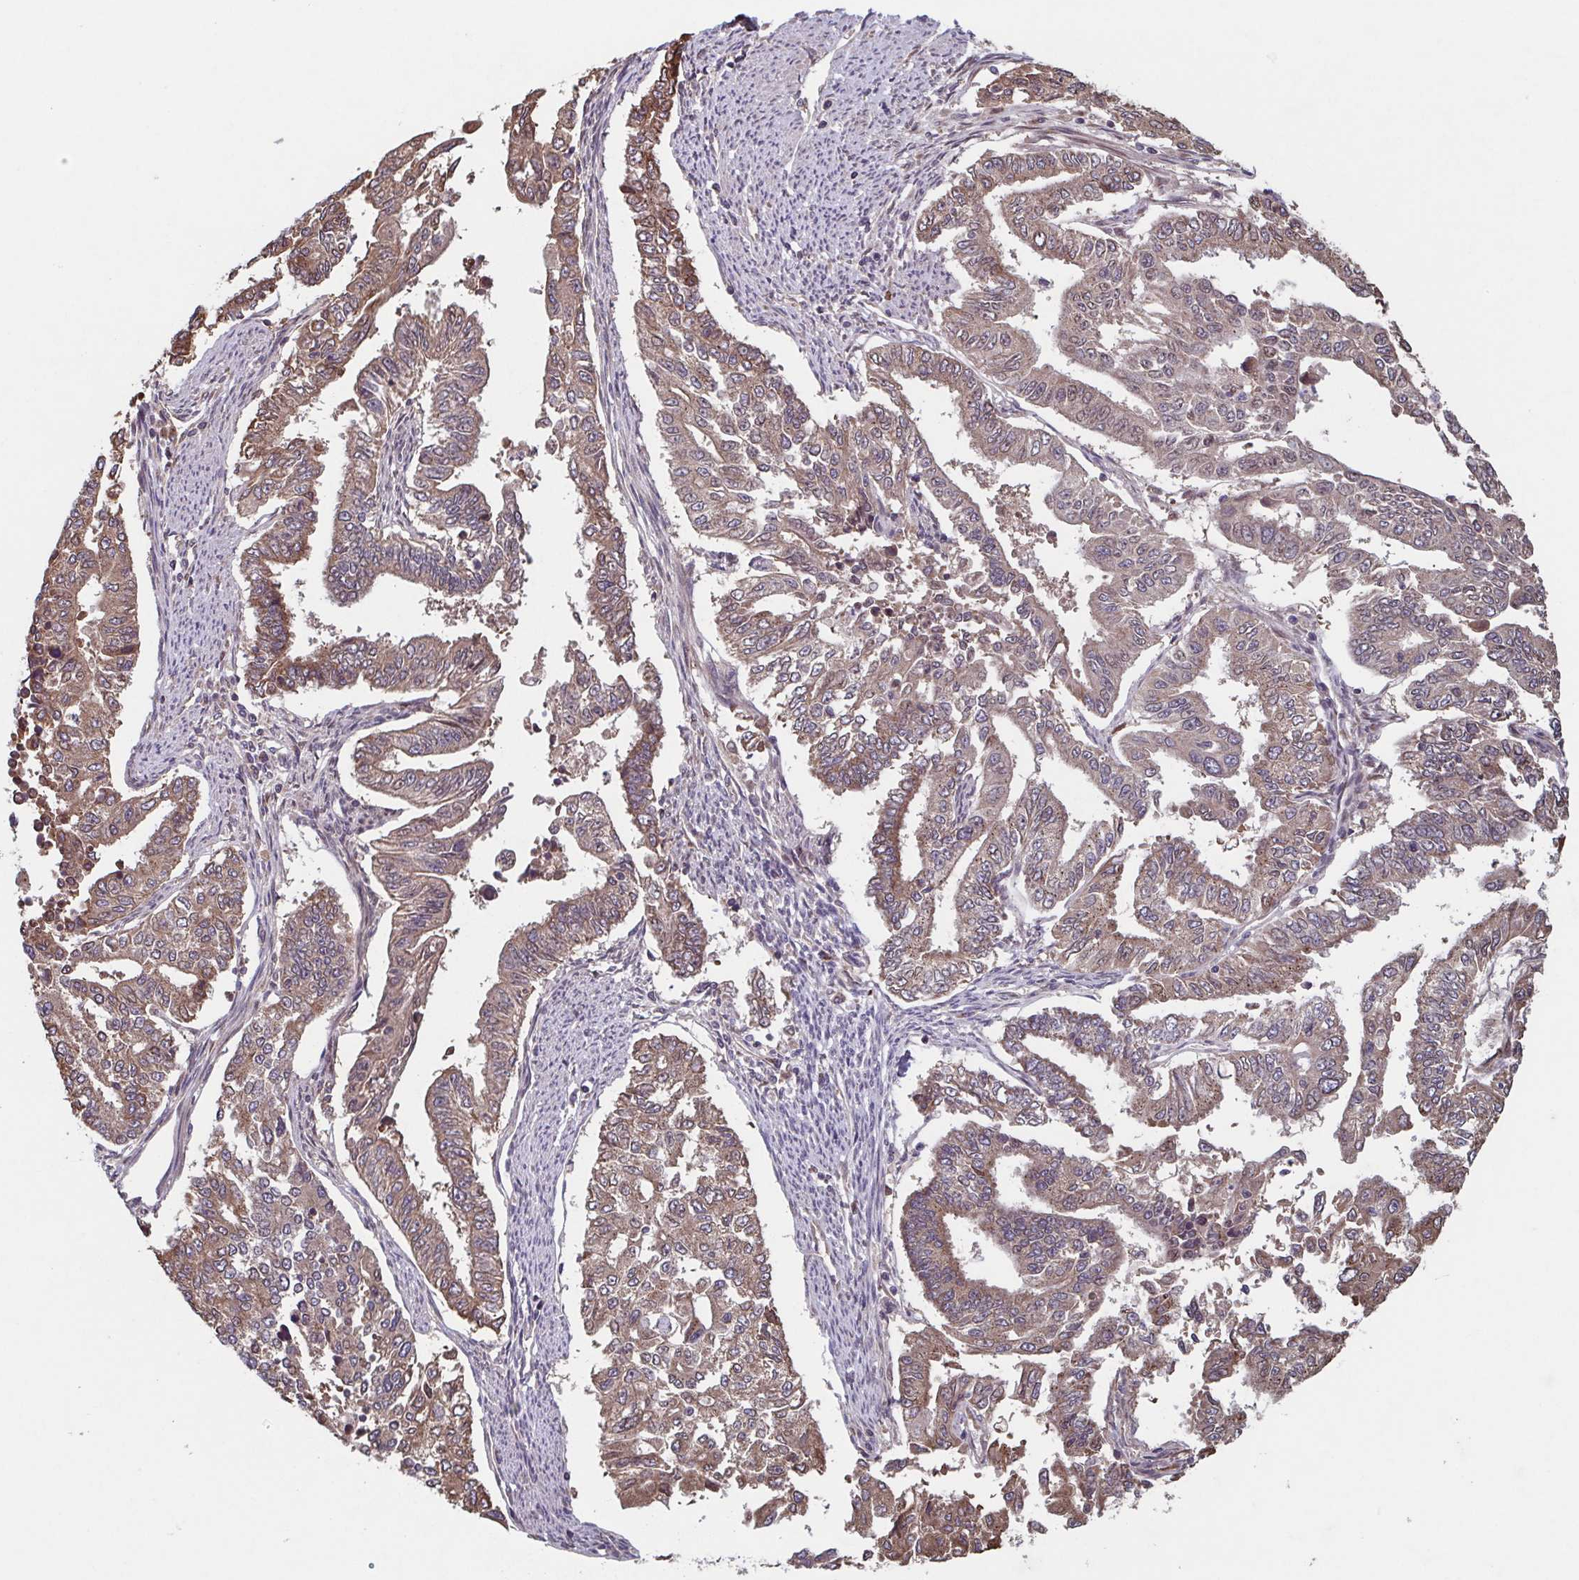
{"staining": {"intensity": "moderate", "quantity": ">75%", "location": "cytoplasmic/membranous"}, "tissue": "endometrial cancer", "cell_type": "Tumor cells", "image_type": "cancer", "snomed": [{"axis": "morphology", "description": "Adenocarcinoma, NOS"}, {"axis": "topography", "description": "Uterus"}], "caption": "Immunohistochemistry of endometrial cancer exhibits medium levels of moderate cytoplasmic/membranous positivity in about >75% of tumor cells.", "gene": "COPB1", "patient": {"sex": "female", "age": 59}}